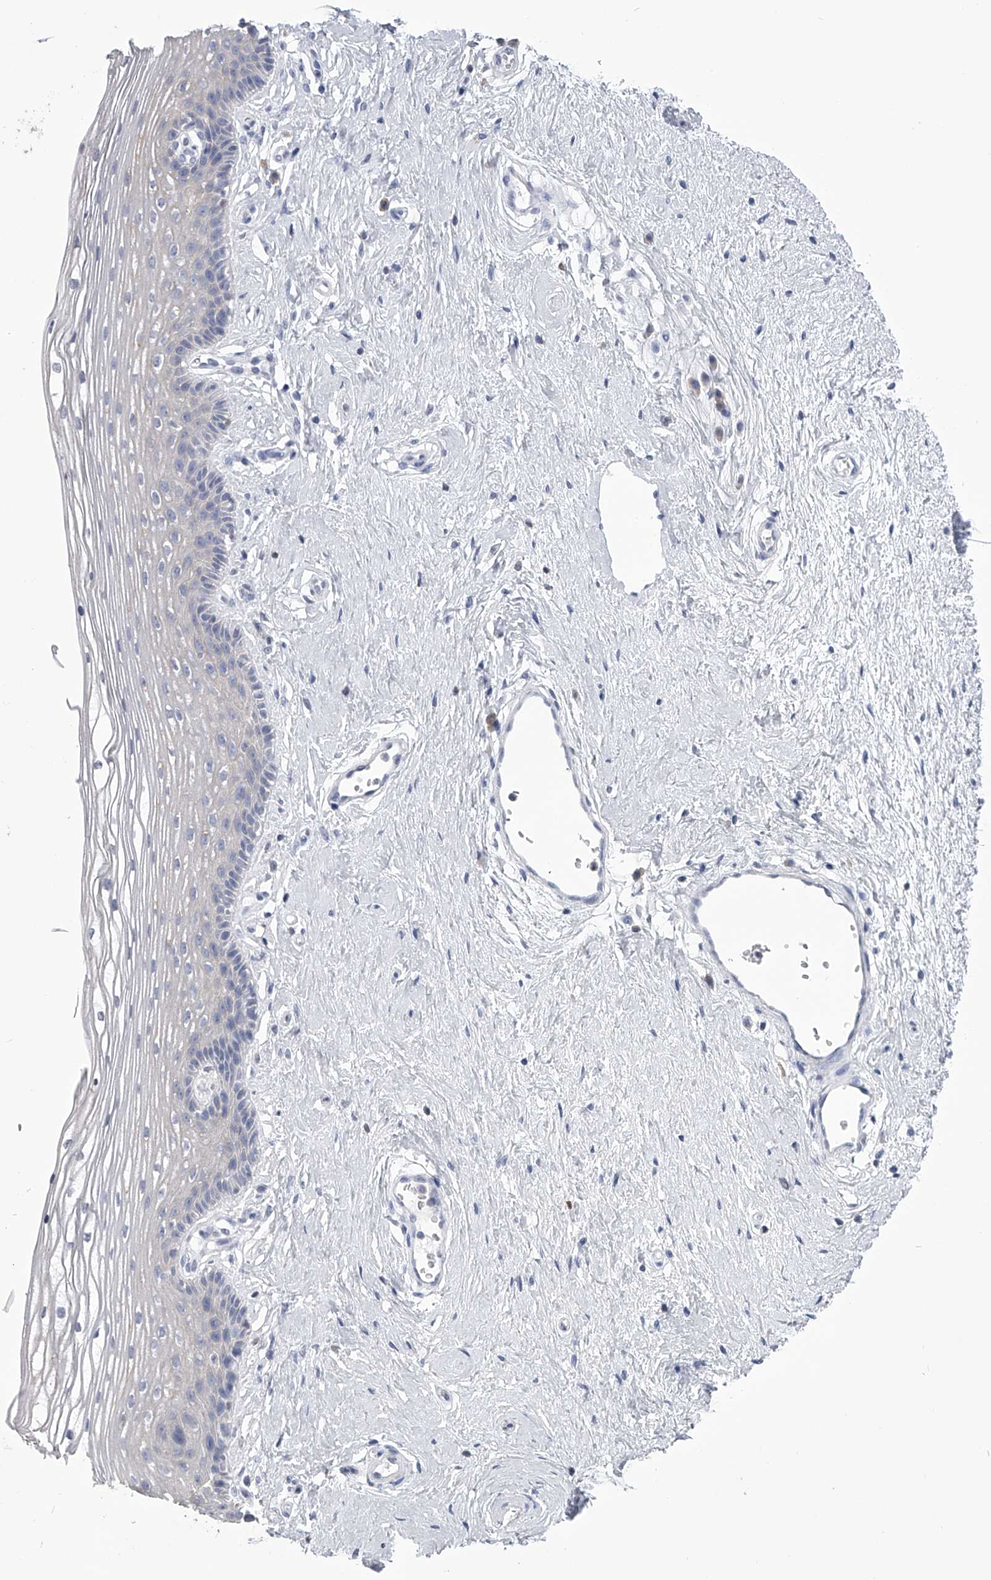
{"staining": {"intensity": "negative", "quantity": "none", "location": "none"}, "tissue": "vagina", "cell_type": "Squamous epithelial cells", "image_type": "normal", "snomed": [{"axis": "morphology", "description": "Normal tissue, NOS"}, {"axis": "topography", "description": "Vagina"}], "caption": "IHC photomicrograph of unremarkable vagina: human vagina stained with DAB (3,3'-diaminobenzidine) shows no significant protein positivity in squamous epithelial cells.", "gene": "TASP1", "patient": {"sex": "female", "age": 46}}